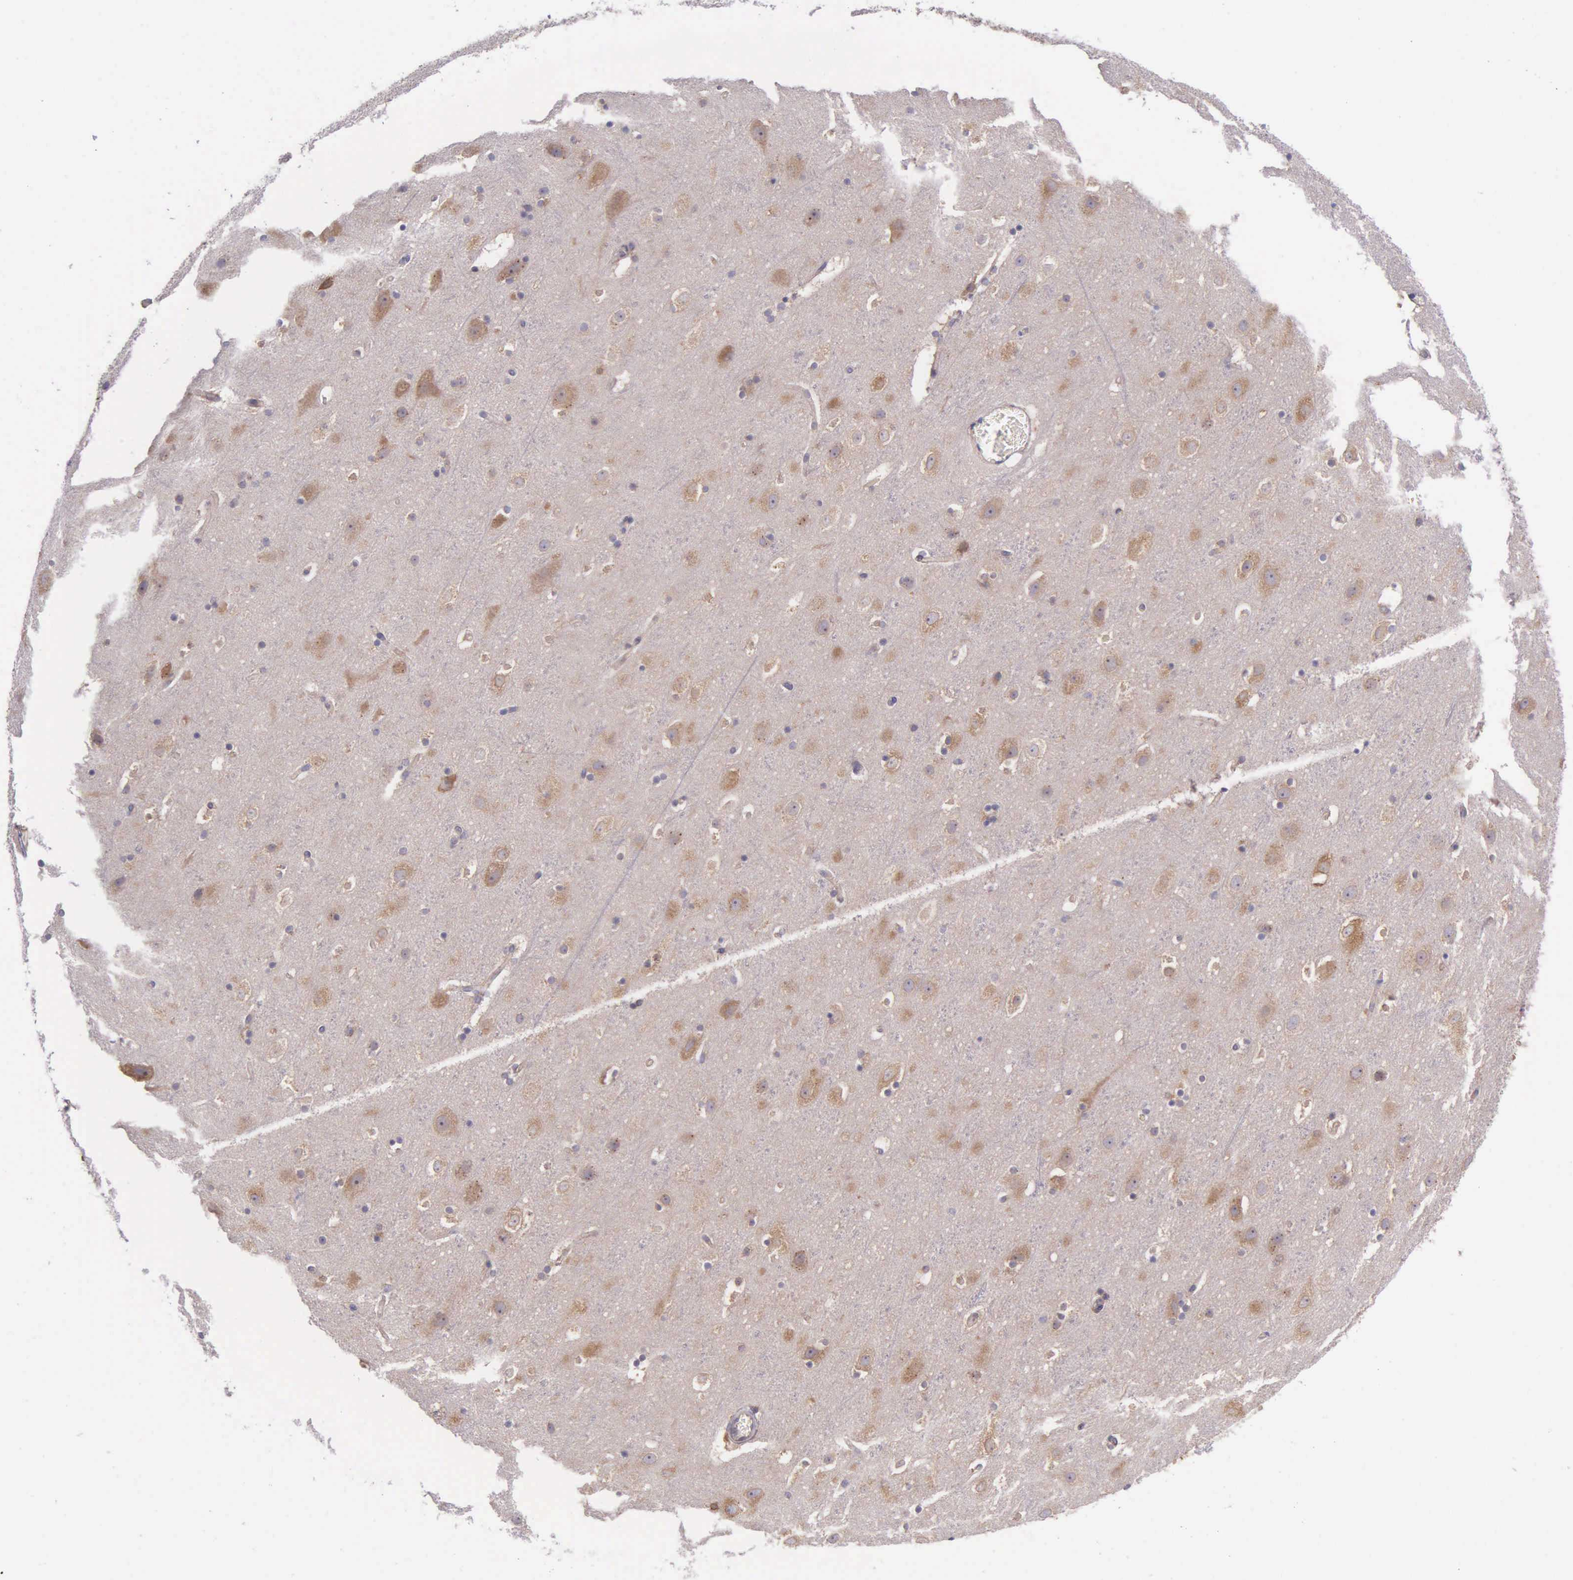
{"staining": {"intensity": "weak", "quantity": ">75%", "location": "cytoplasmic/membranous"}, "tissue": "cerebral cortex", "cell_type": "Endothelial cells", "image_type": "normal", "snomed": [{"axis": "morphology", "description": "Normal tissue, NOS"}, {"axis": "topography", "description": "Cerebral cortex"}], "caption": "An image showing weak cytoplasmic/membranous positivity in about >75% of endothelial cells in benign cerebral cortex, as visualized by brown immunohistochemical staining.", "gene": "NSDHL", "patient": {"sex": "male", "age": 45}}